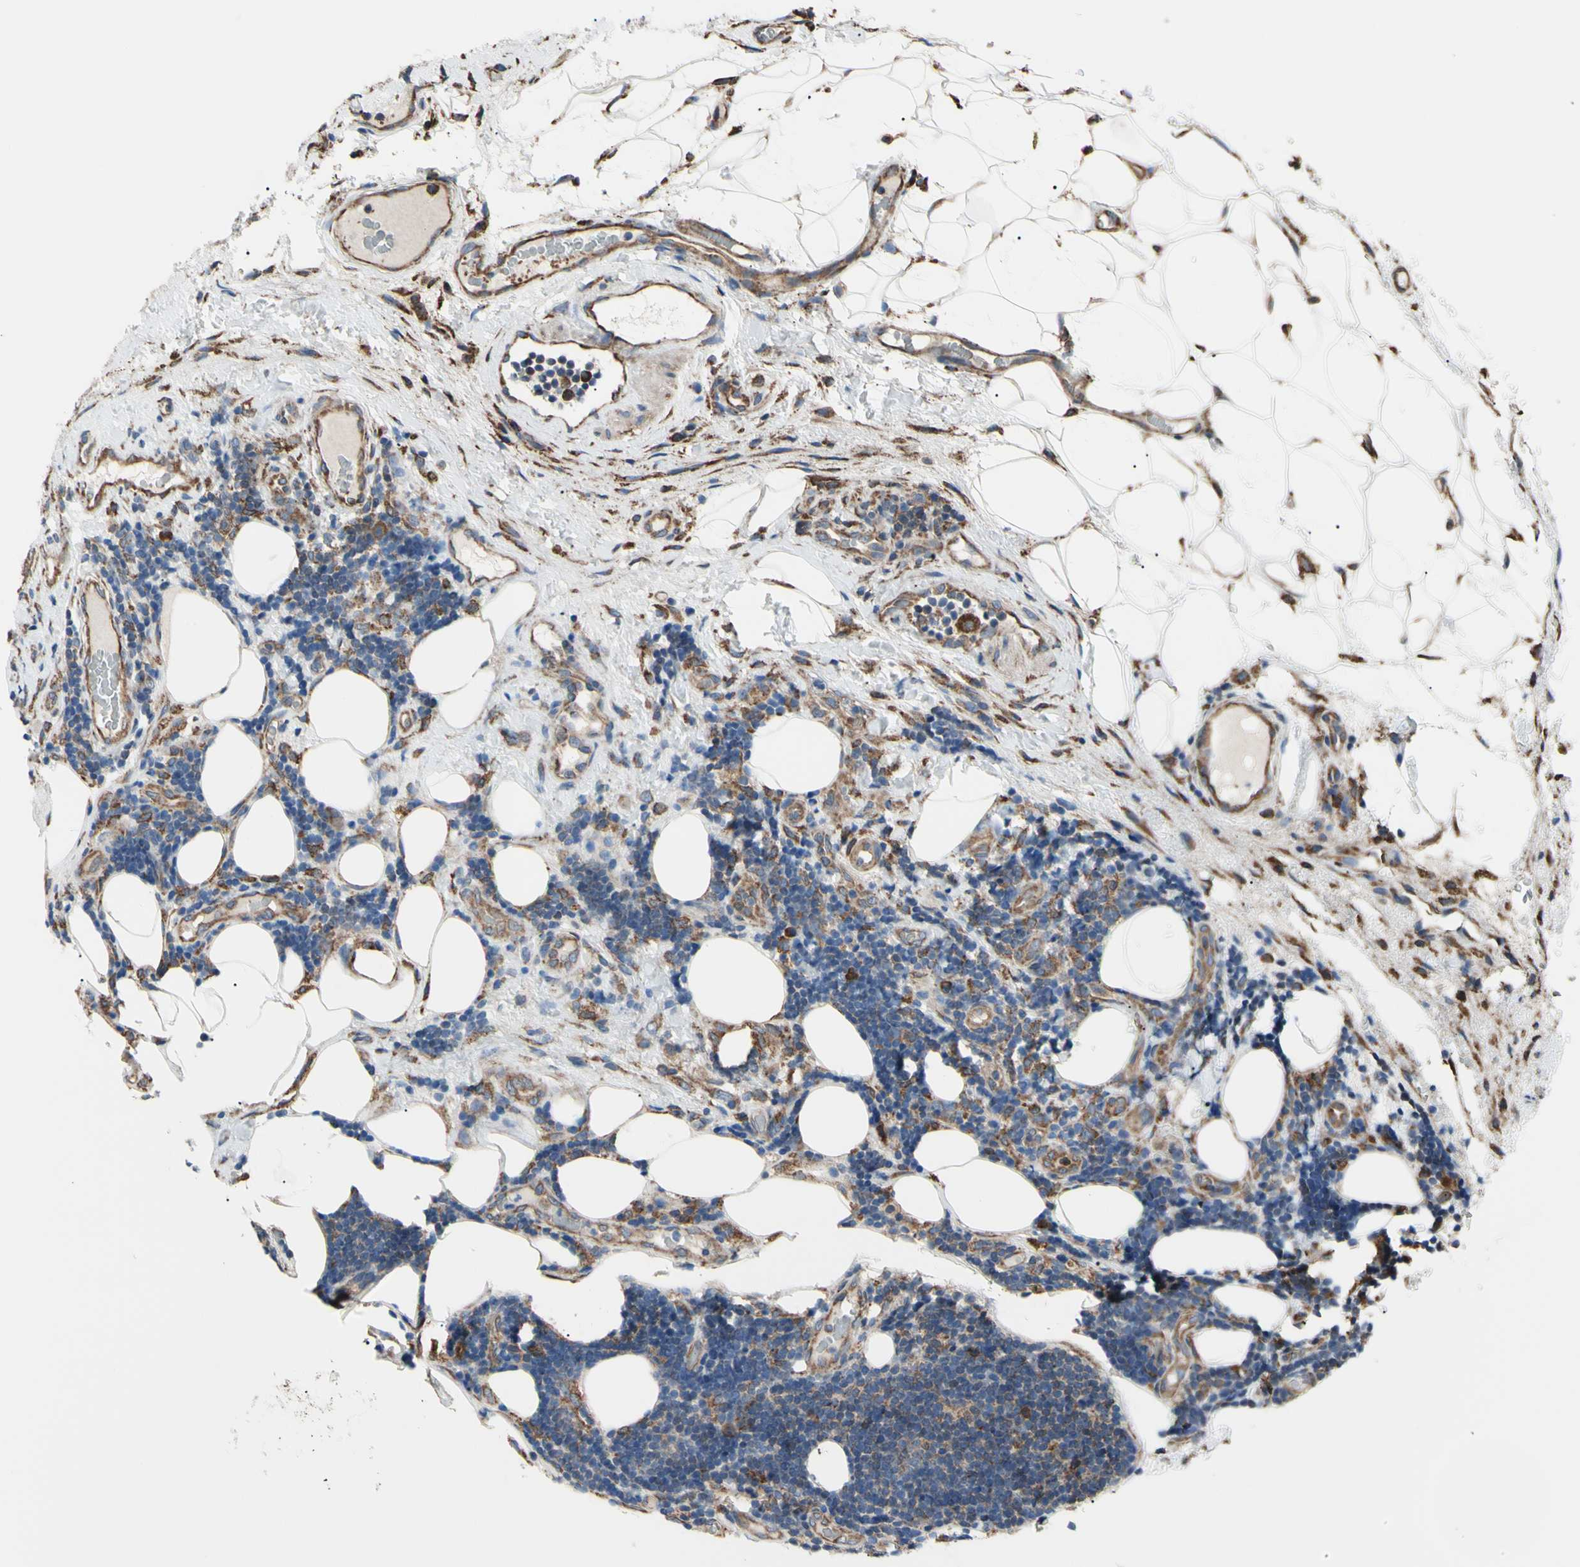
{"staining": {"intensity": "moderate", "quantity": ">75%", "location": "cytoplasmic/membranous"}, "tissue": "lymphoma", "cell_type": "Tumor cells", "image_type": "cancer", "snomed": [{"axis": "morphology", "description": "Malignant lymphoma, non-Hodgkin's type, Low grade"}, {"axis": "topography", "description": "Lymph node"}], "caption": "This is a histology image of immunohistochemistry (IHC) staining of lymphoma, which shows moderate staining in the cytoplasmic/membranous of tumor cells.", "gene": "BMF", "patient": {"sex": "male", "age": 83}}